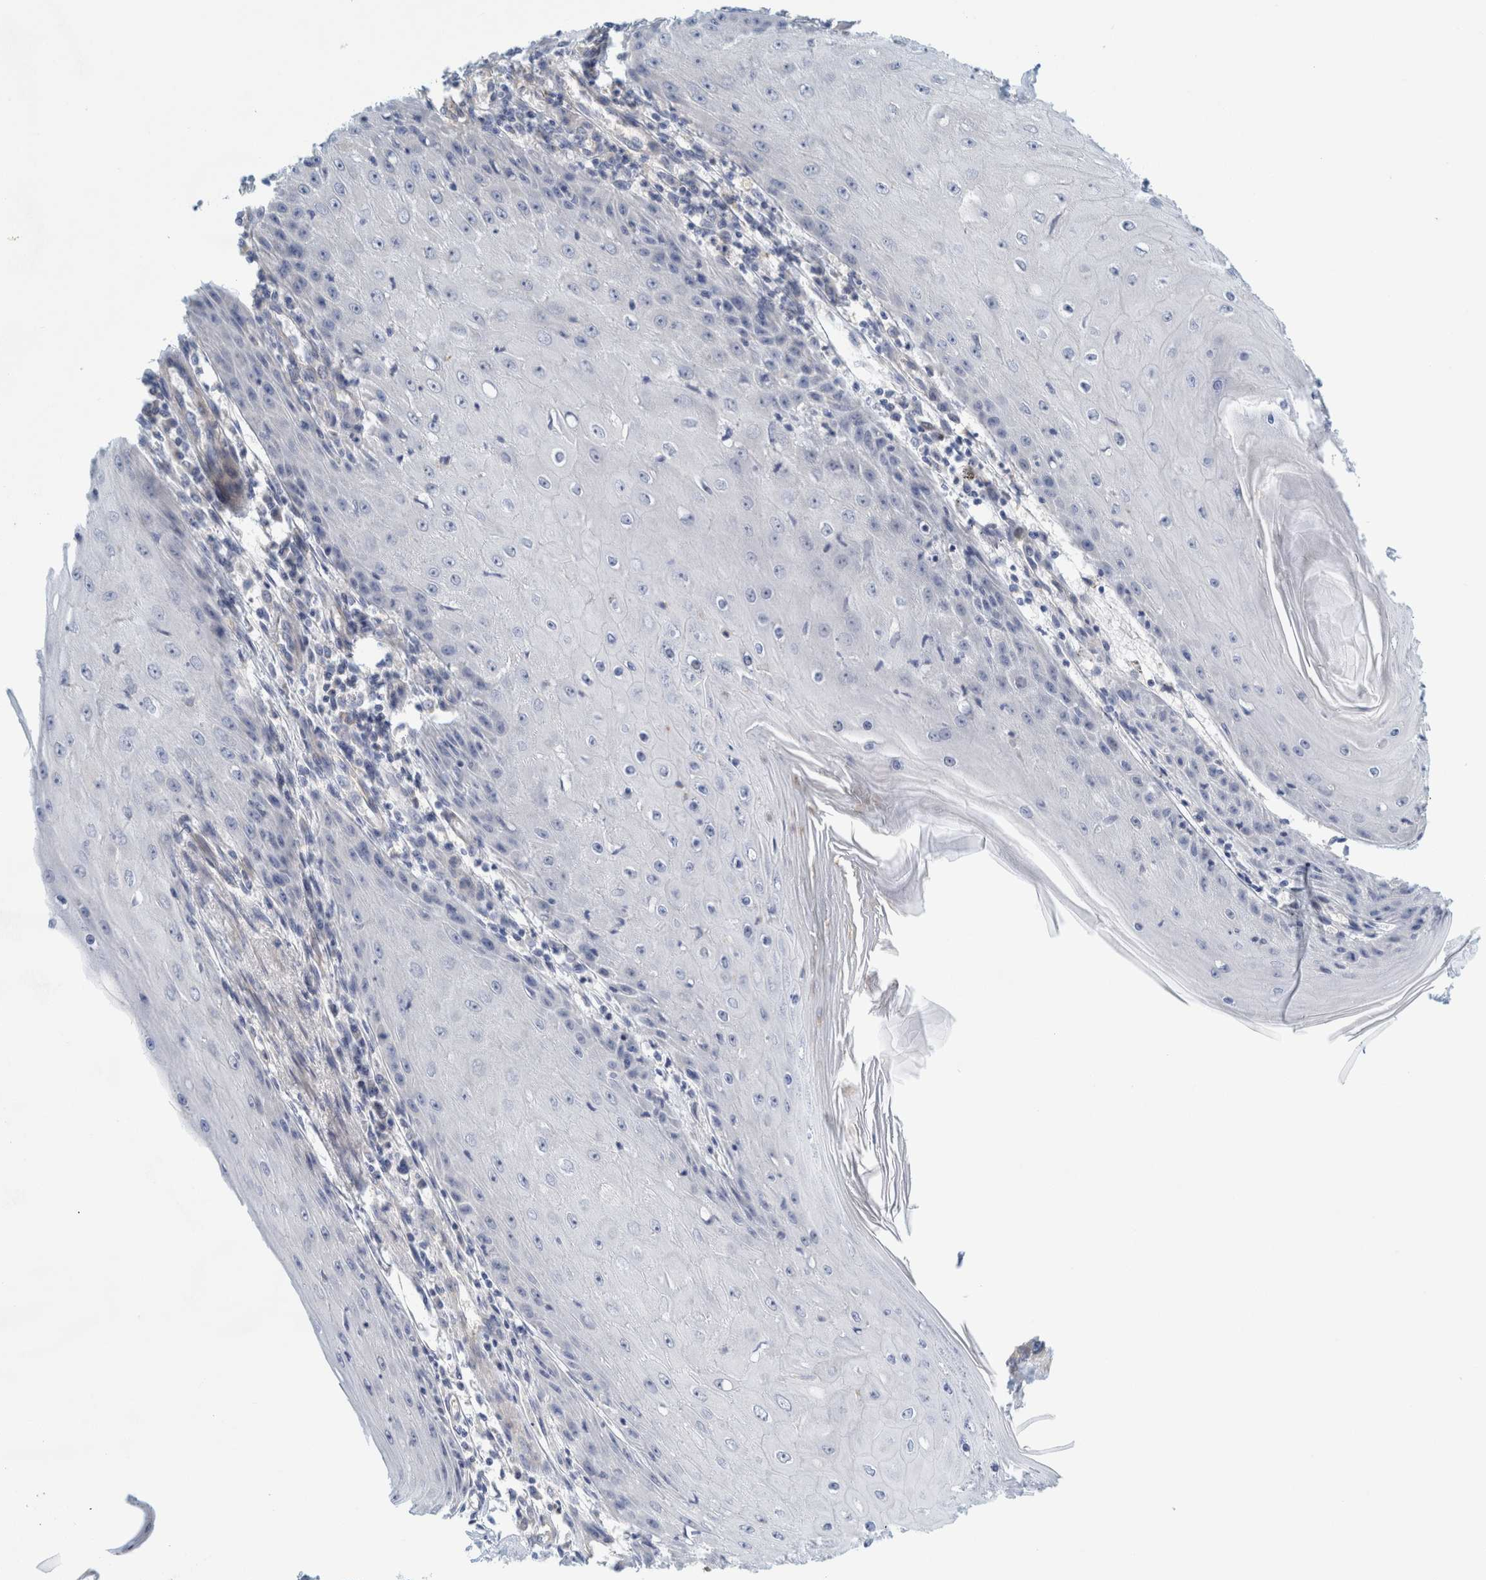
{"staining": {"intensity": "negative", "quantity": "none", "location": "none"}, "tissue": "skin cancer", "cell_type": "Tumor cells", "image_type": "cancer", "snomed": [{"axis": "morphology", "description": "Squamous cell carcinoma, NOS"}, {"axis": "topography", "description": "Skin"}], "caption": "Immunohistochemistry (IHC) histopathology image of human skin cancer (squamous cell carcinoma) stained for a protein (brown), which exhibits no positivity in tumor cells.", "gene": "ZNF324B", "patient": {"sex": "female", "age": 73}}